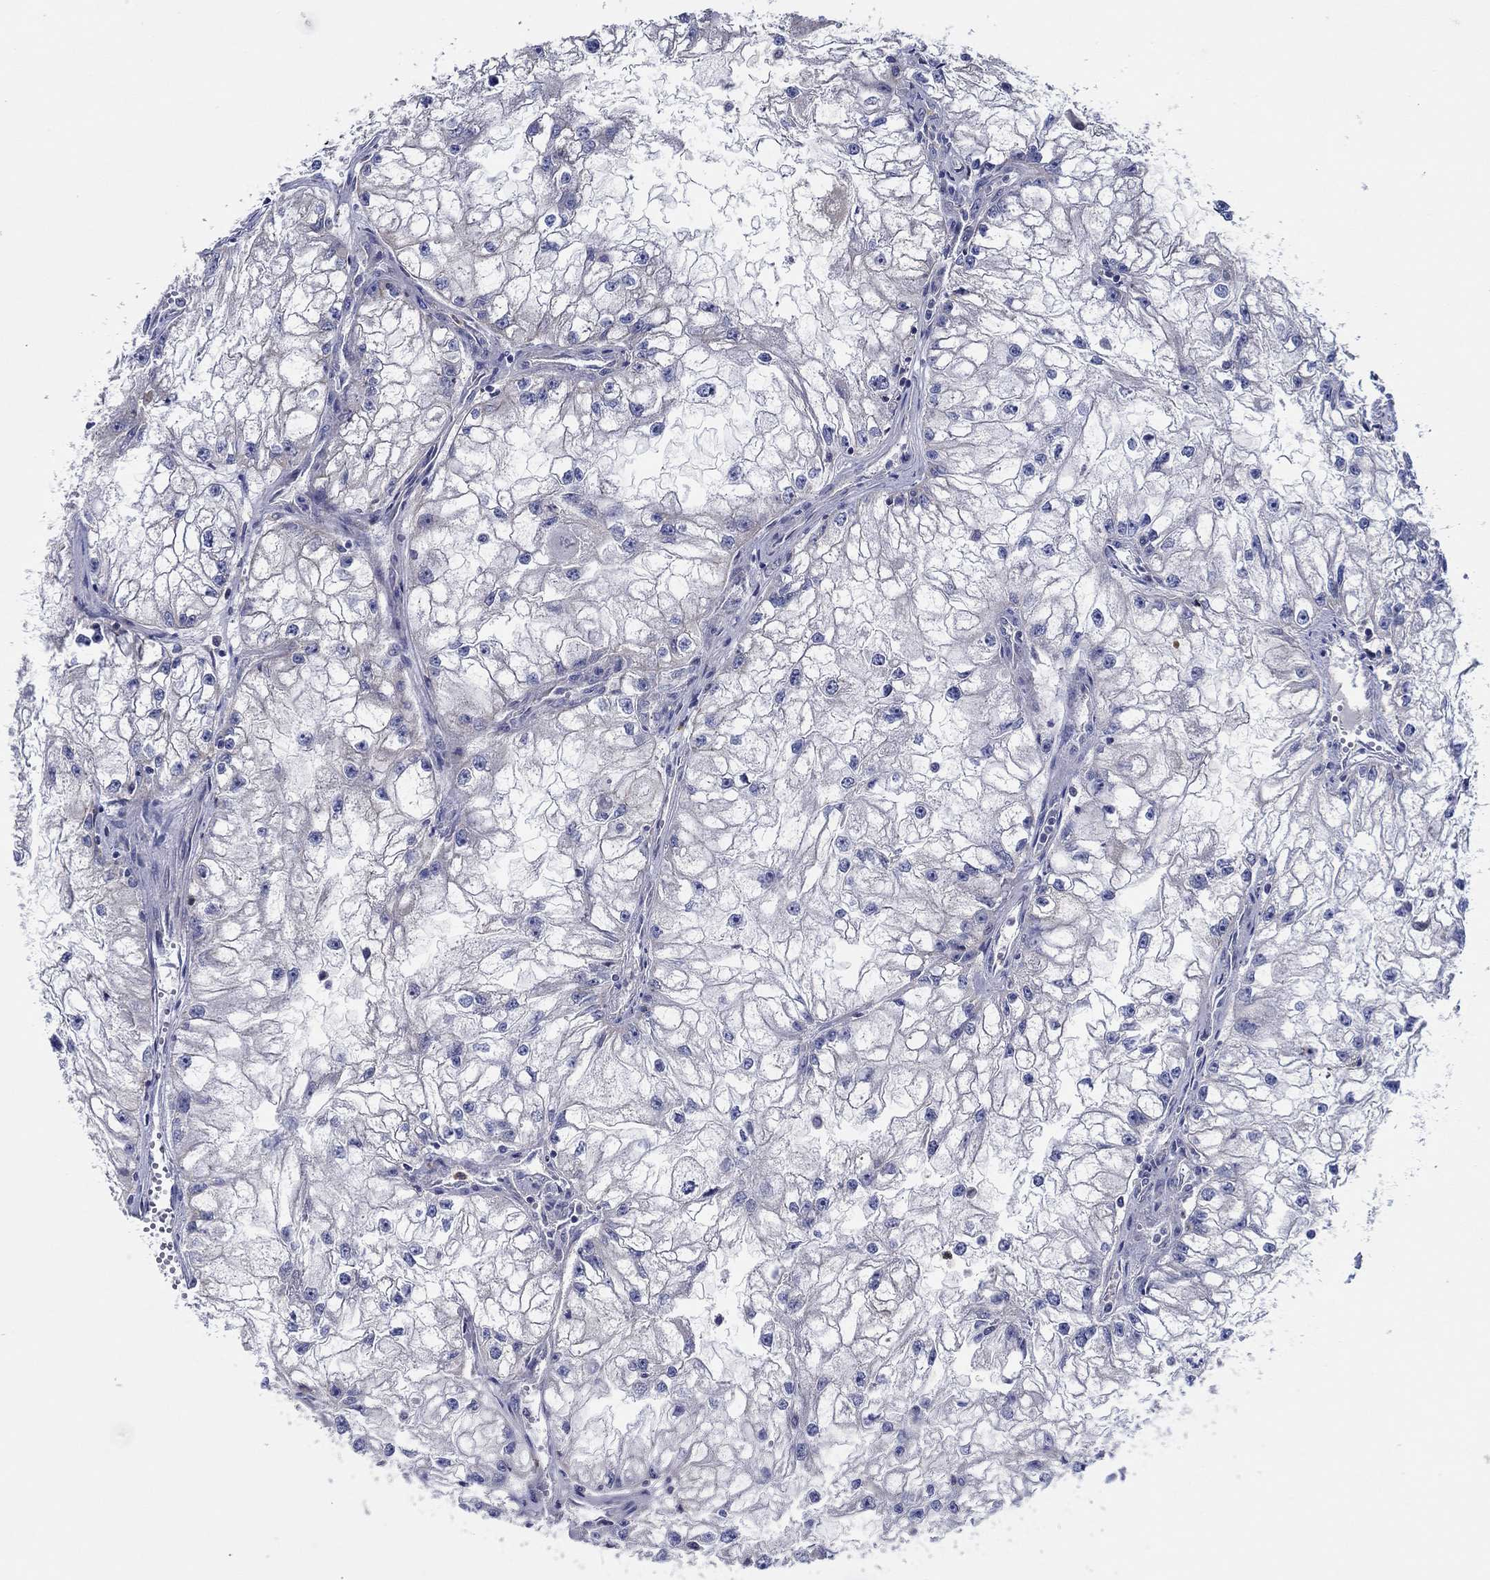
{"staining": {"intensity": "negative", "quantity": "none", "location": "none"}, "tissue": "renal cancer", "cell_type": "Tumor cells", "image_type": "cancer", "snomed": [{"axis": "morphology", "description": "Adenocarcinoma, NOS"}, {"axis": "topography", "description": "Kidney"}], "caption": "The micrograph reveals no staining of tumor cells in renal cancer (adenocarcinoma).", "gene": "CFAP61", "patient": {"sex": "male", "age": 59}}